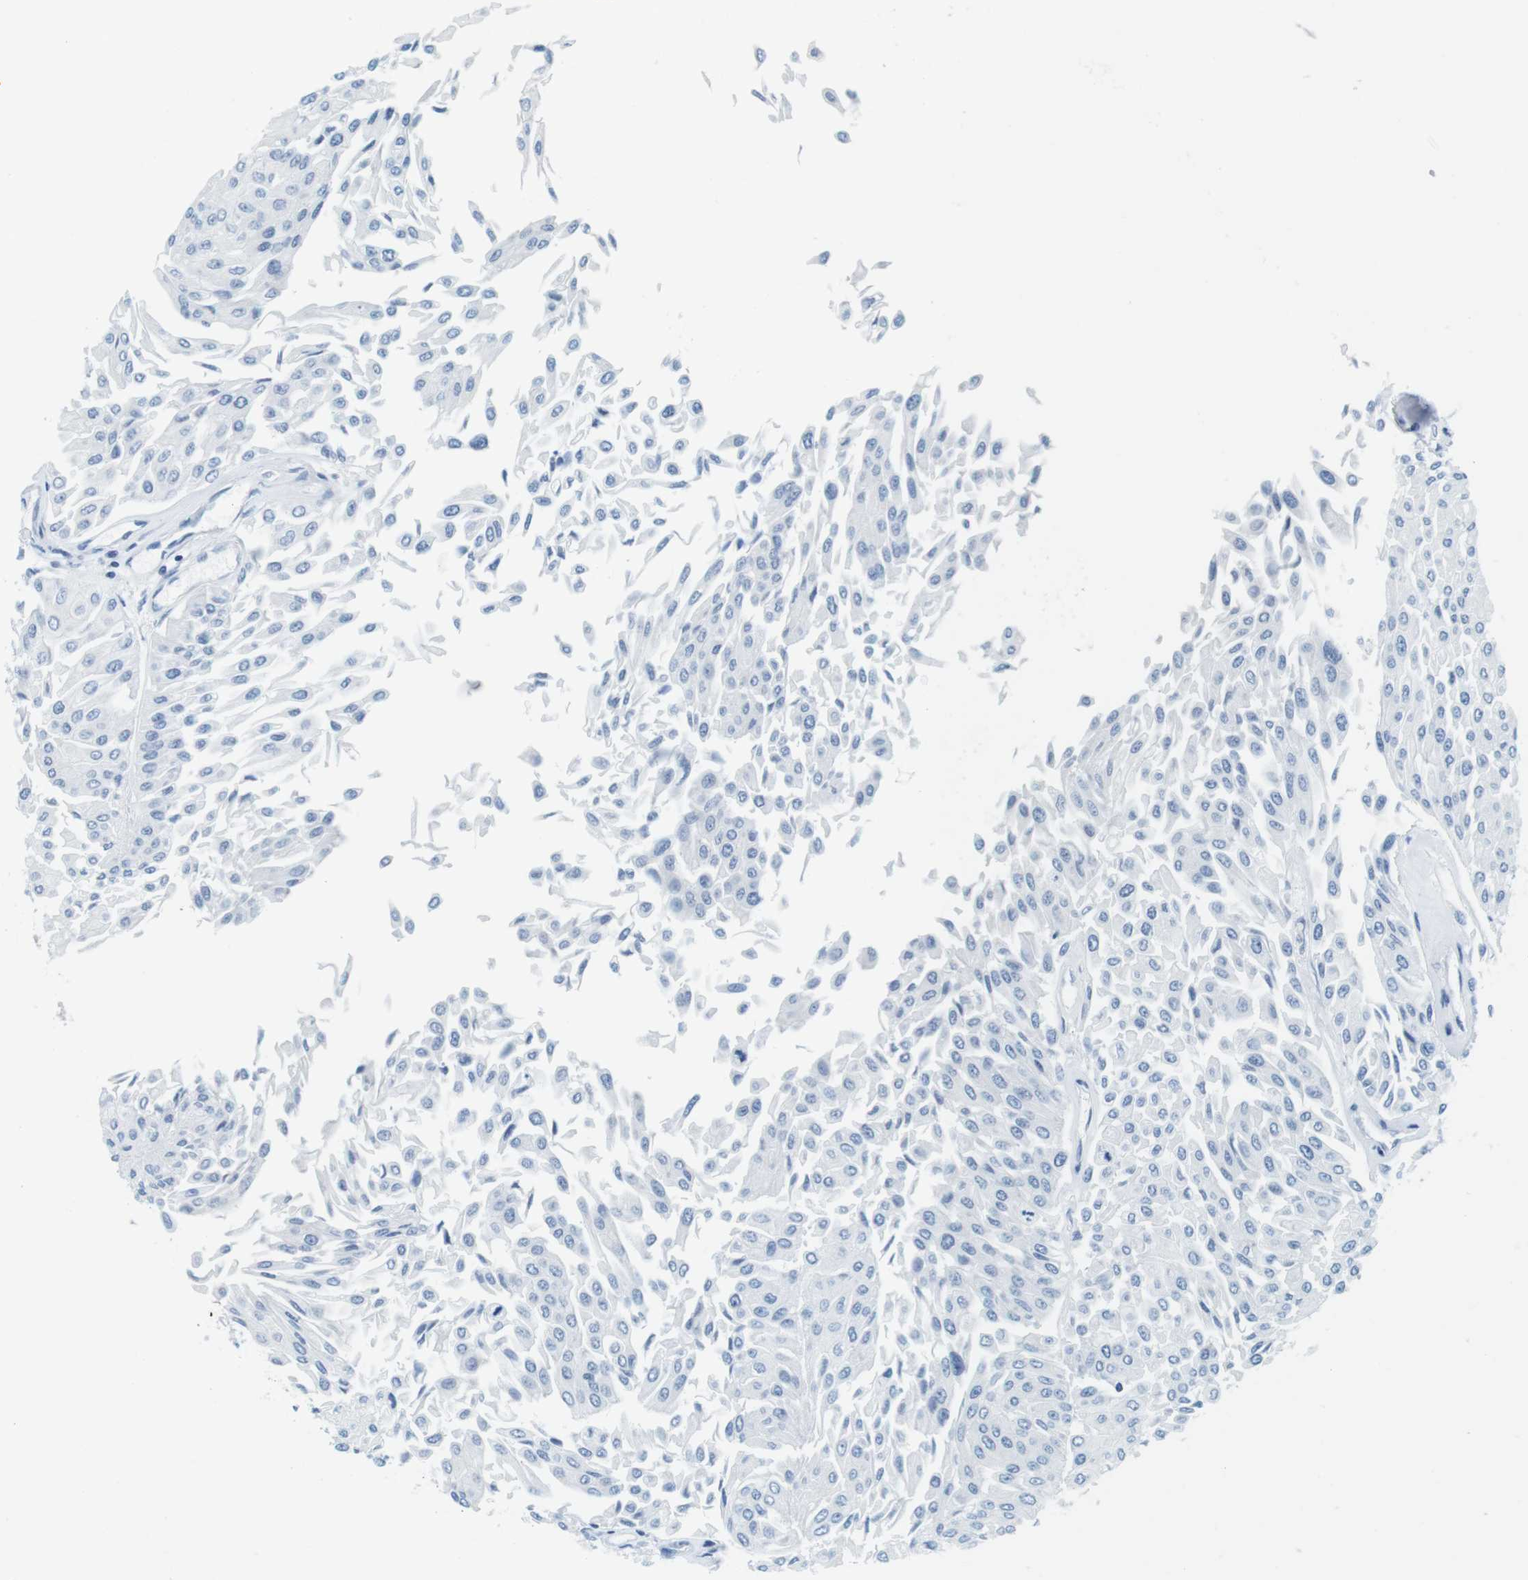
{"staining": {"intensity": "negative", "quantity": "none", "location": "none"}, "tissue": "urothelial cancer", "cell_type": "Tumor cells", "image_type": "cancer", "snomed": [{"axis": "morphology", "description": "Urothelial carcinoma, Low grade"}, {"axis": "topography", "description": "Urinary bladder"}], "caption": "Protein analysis of urothelial carcinoma (low-grade) displays no significant staining in tumor cells.", "gene": "CYP2C9", "patient": {"sex": "male", "age": 67}}